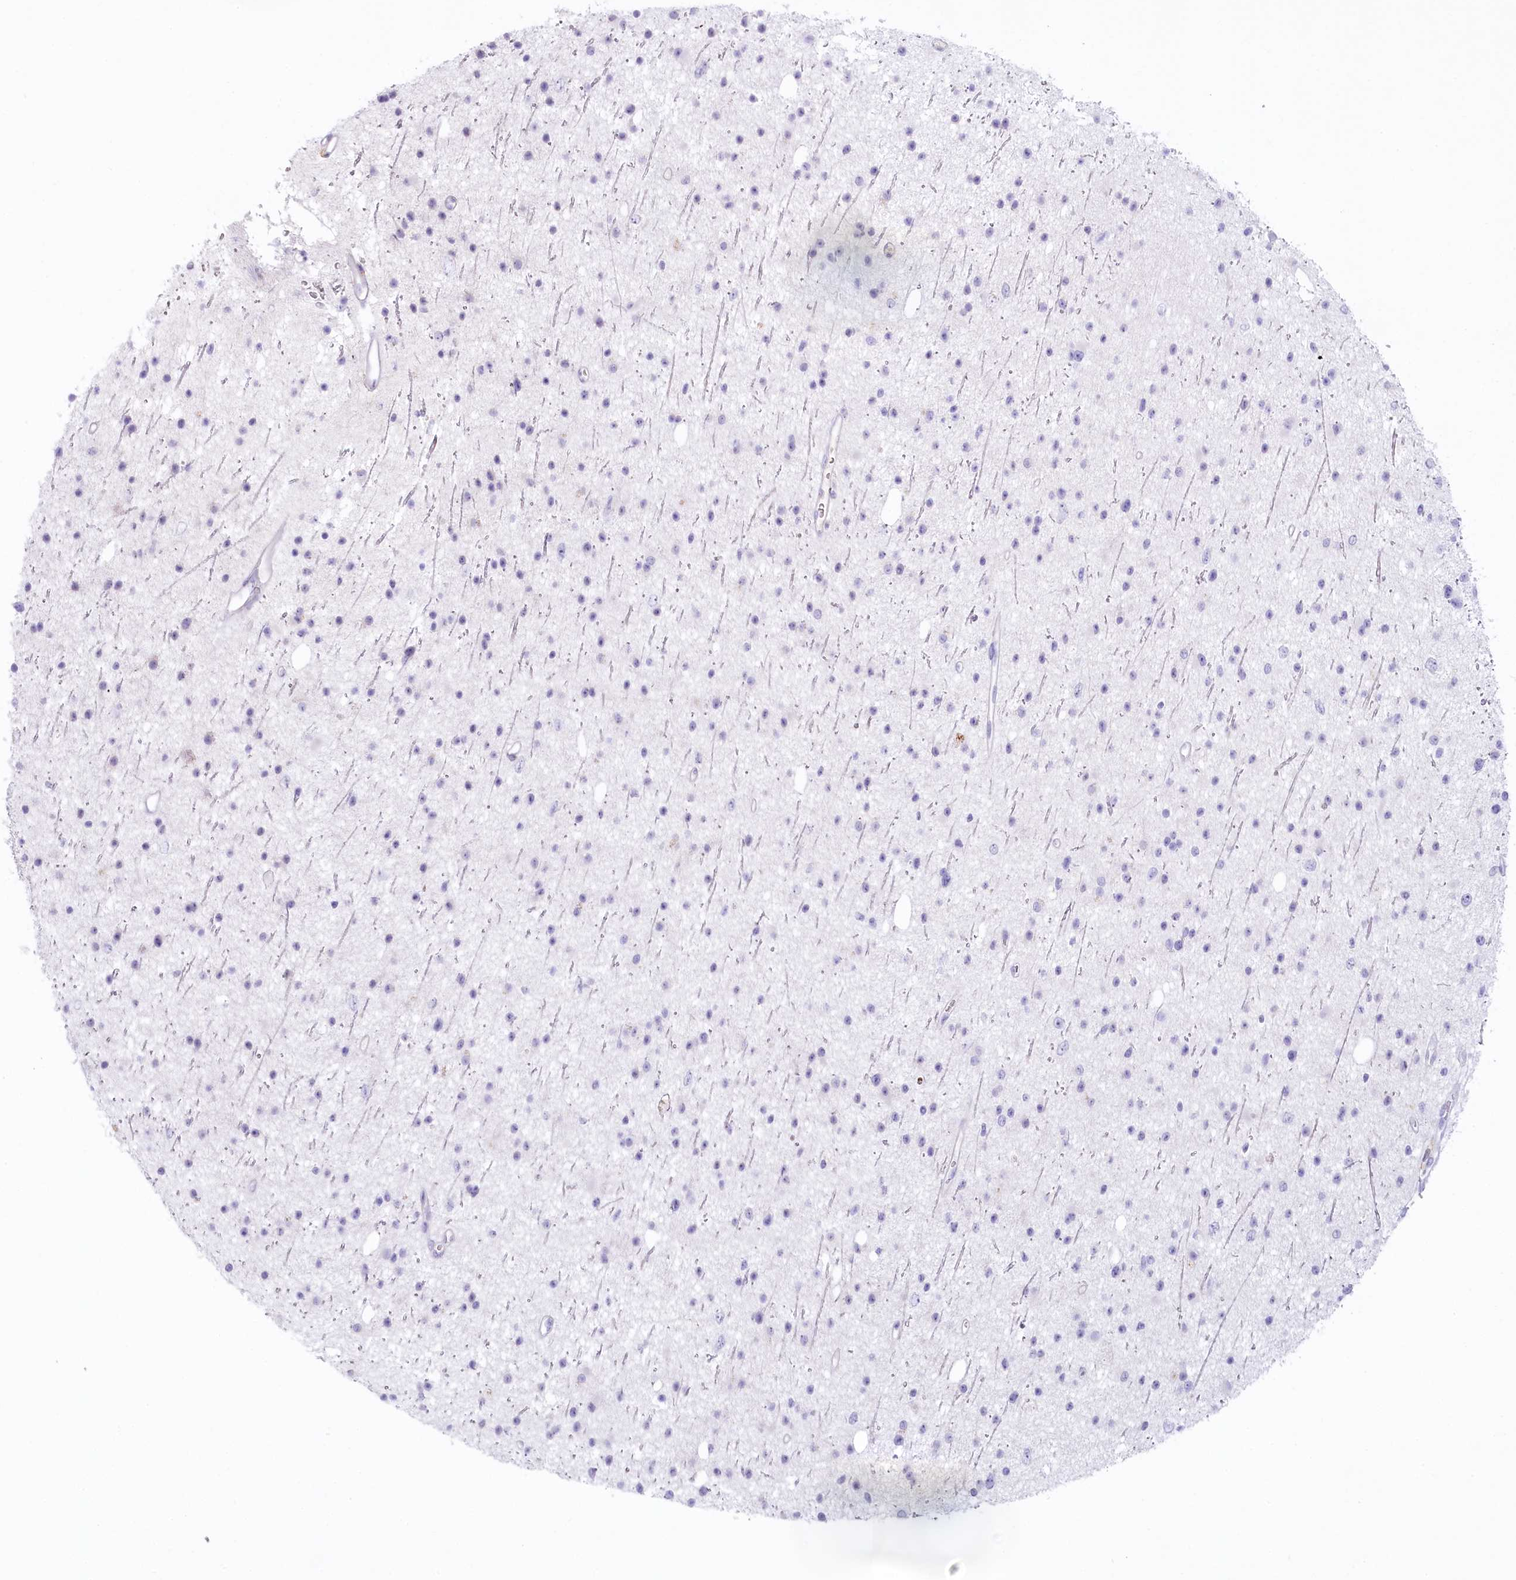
{"staining": {"intensity": "negative", "quantity": "none", "location": "none"}, "tissue": "glioma", "cell_type": "Tumor cells", "image_type": "cancer", "snomed": [{"axis": "morphology", "description": "Glioma, malignant, Low grade"}, {"axis": "topography", "description": "Cerebral cortex"}], "caption": "DAB immunohistochemical staining of human glioma displays no significant positivity in tumor cells.", "gene": "MYOZ1", "patient": {"sex": "female", "age": 39}}